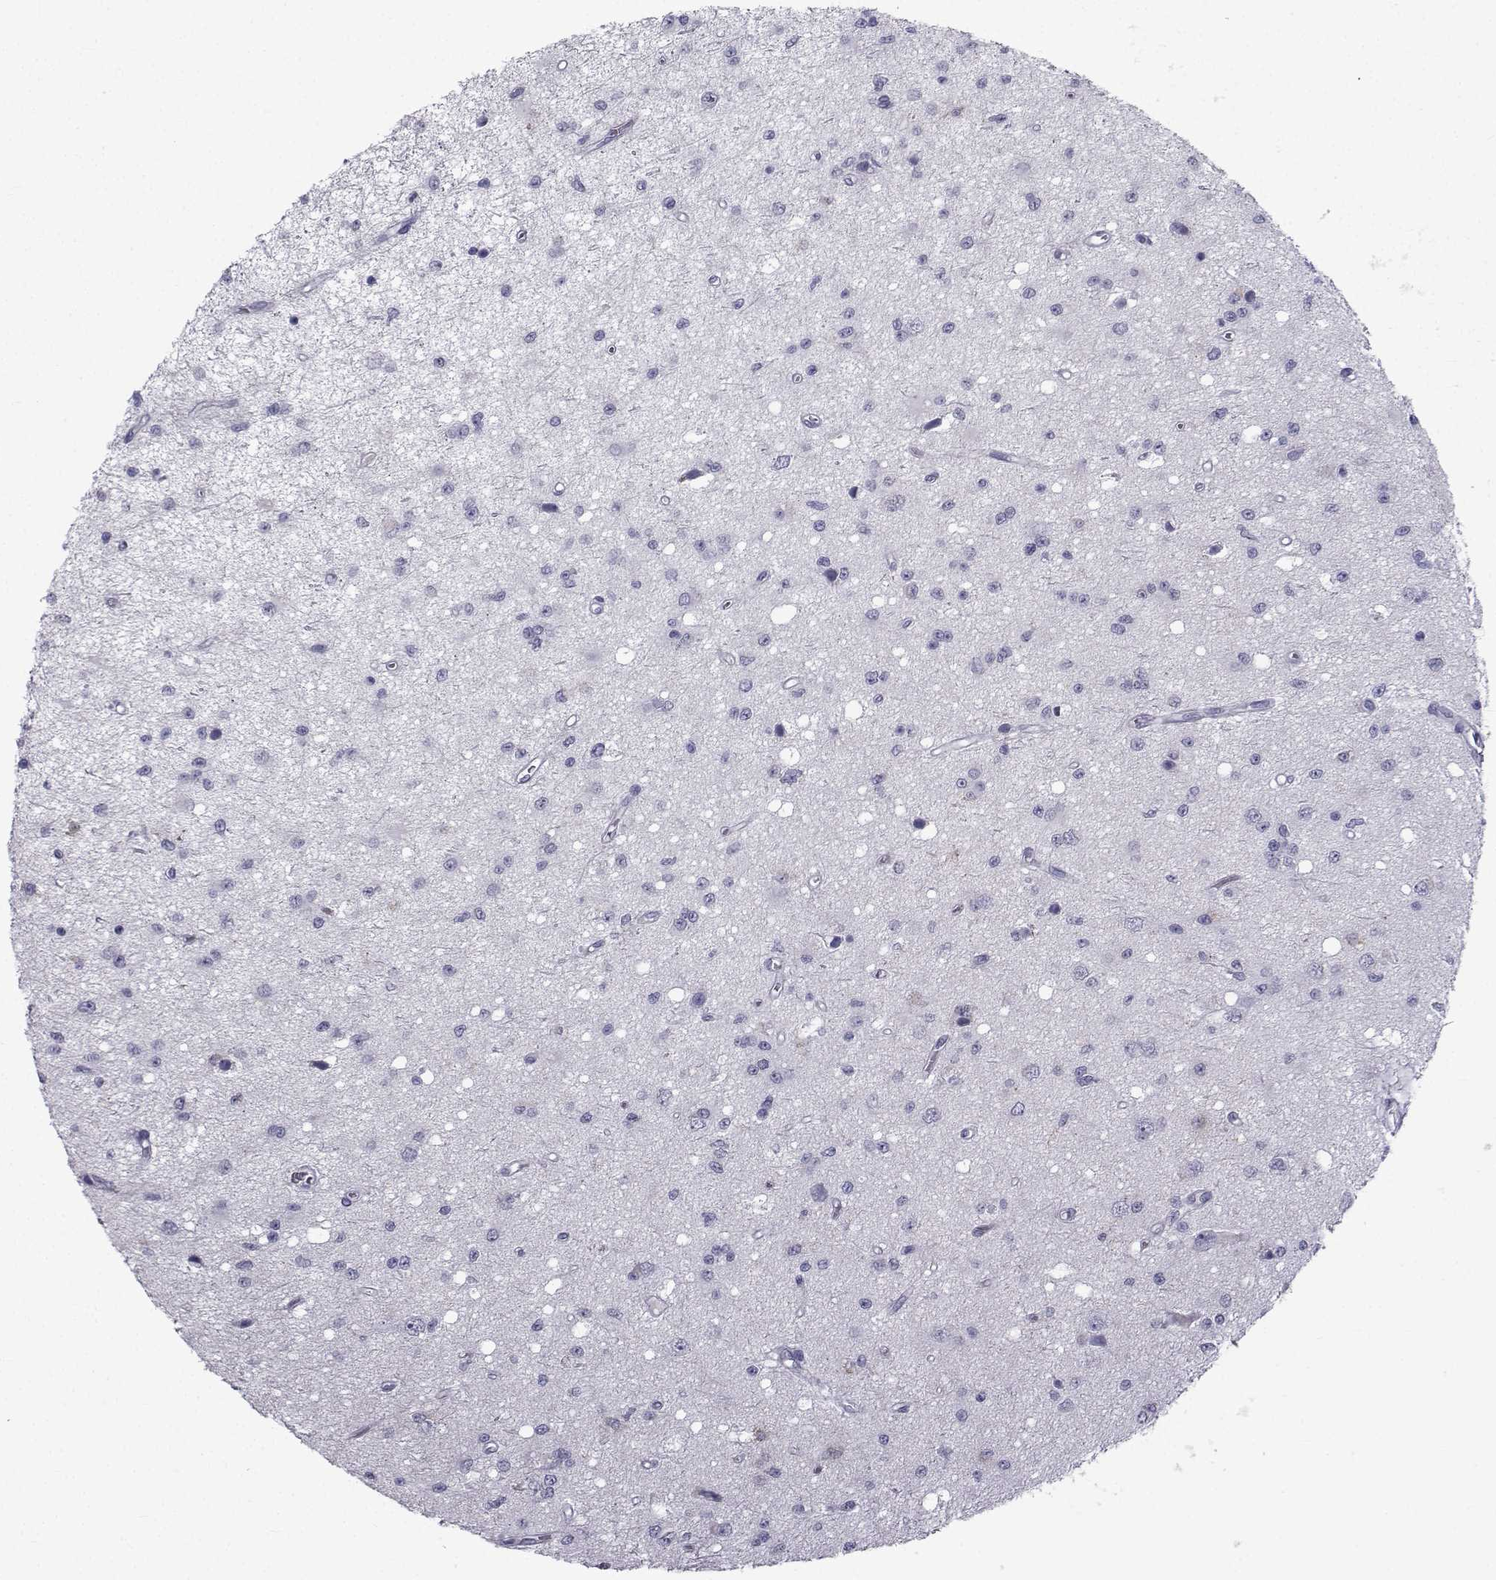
{"staining": {"intensity": "negative", "quantity": "none", "location": "none"}, "tissue": "glioma", "cell_type": "Tumor cells", "image_type": "cancer", "snomed": [{"axis": "morphology", "description": "Glioma, malignant, Low grade"}, {"axis": "topography", "description": "Brain"}], "caption": "A high-resolution micrograph shows immunohistochemistry (IHC) staining of glioma, which exhibits no significant expression in tumor cells.", "gene": "FDXR", "patient": {"sex": "female", "age": 45}}